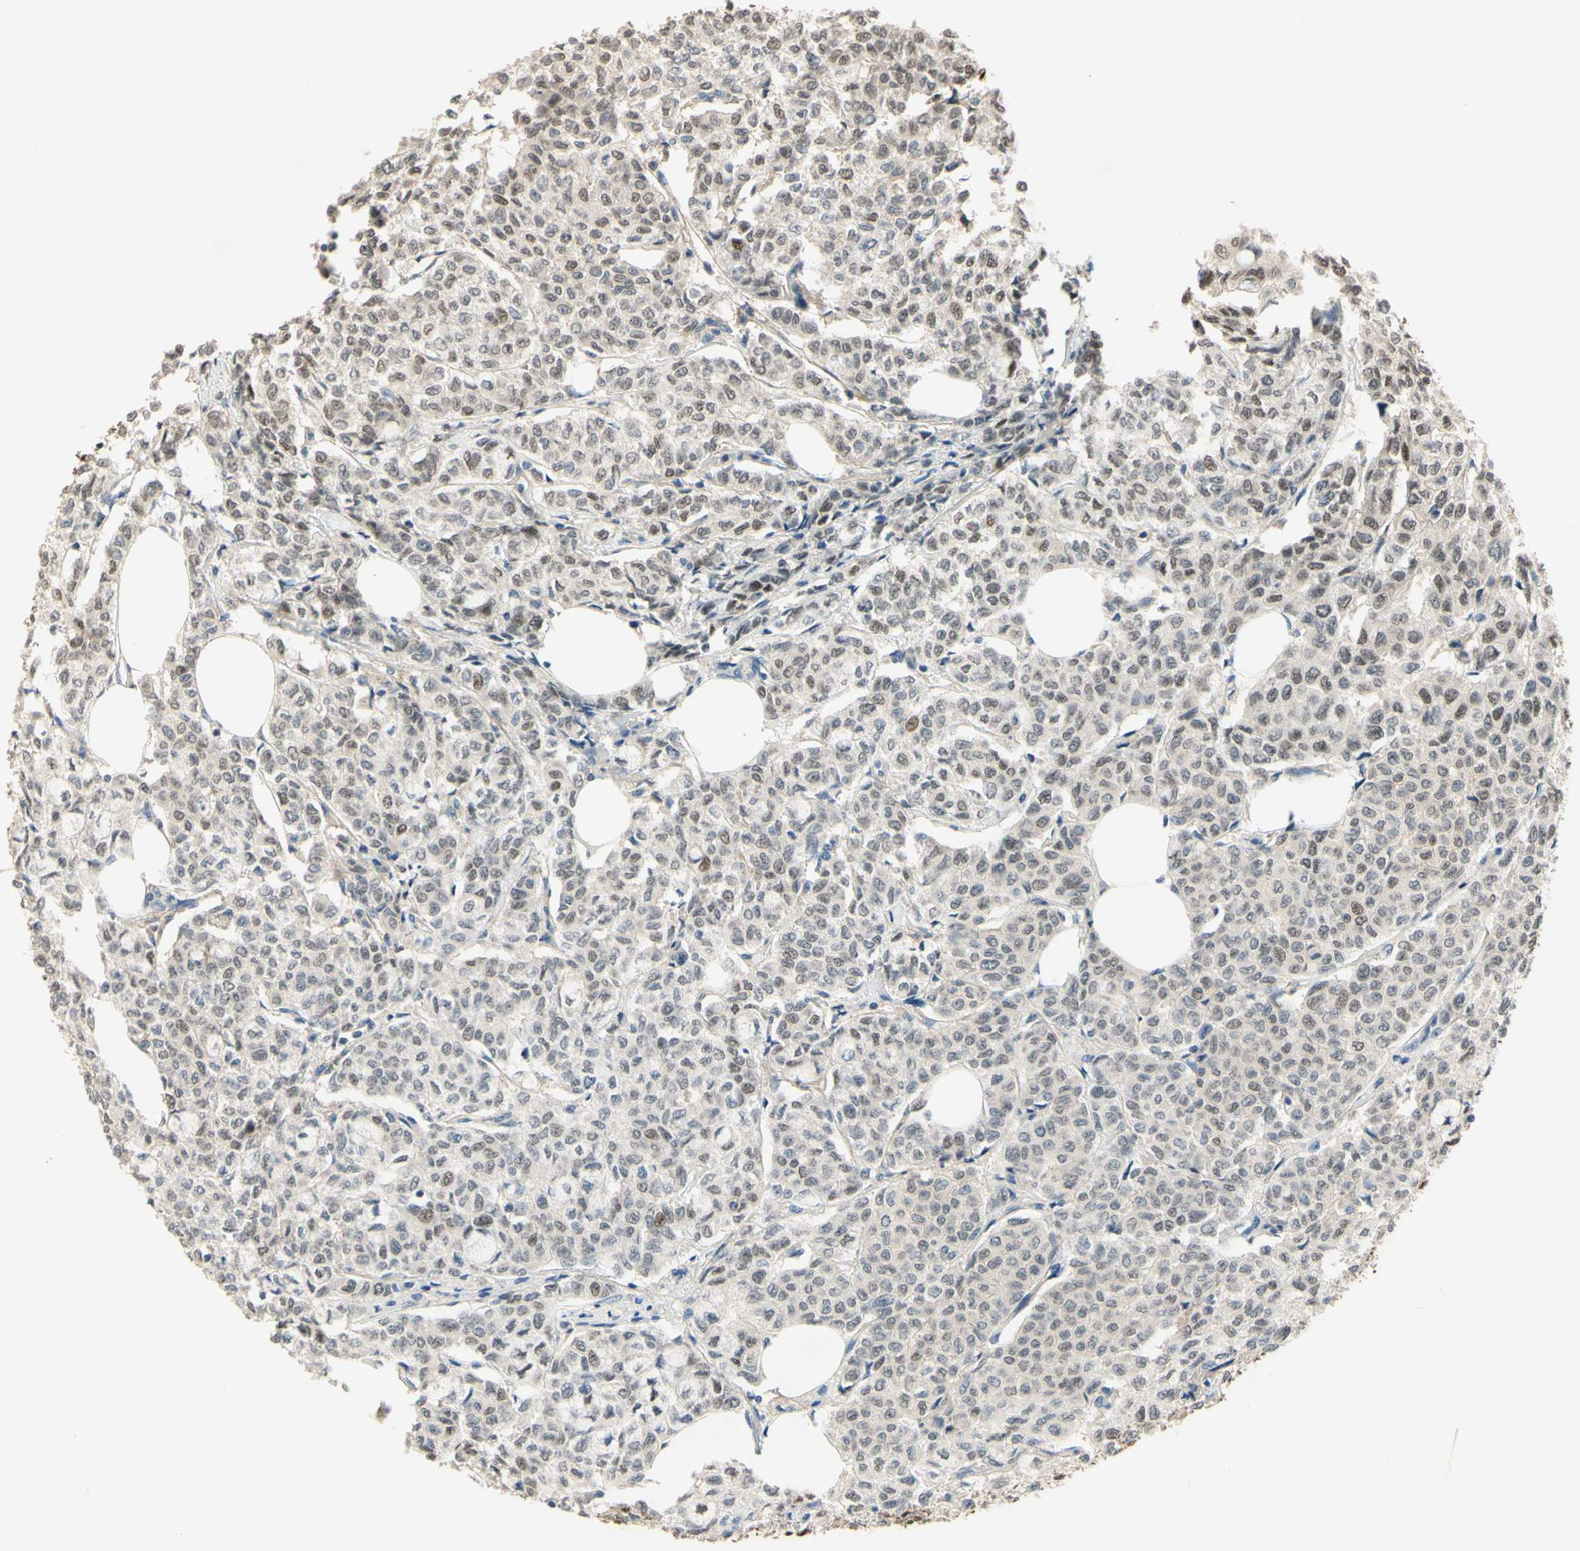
{"staining": {"intensity": "moderate", "quantity": ">75%", "location": "cytoplasmic/membranous,nuclear"}, "tissue": "breast cancer", "cell_type": "Tumor cells", "image_type": "cancer", "snomed": [{"axis": "morphology", "description": "Lobular carcinoma"}, {"axis": "topography", "description": "Breast"}], "caption": "Immunohistochemistry (IHC) micrograph of breast cancer (lobular carcinoma) stained for a protein (brown), which reveals medium levels of moderate cytoplasmic/membranous and nuclear staining in about >75% of tumor cells.", "gene": "NFYA", "patient": {"sex": "female", "age": 60}}